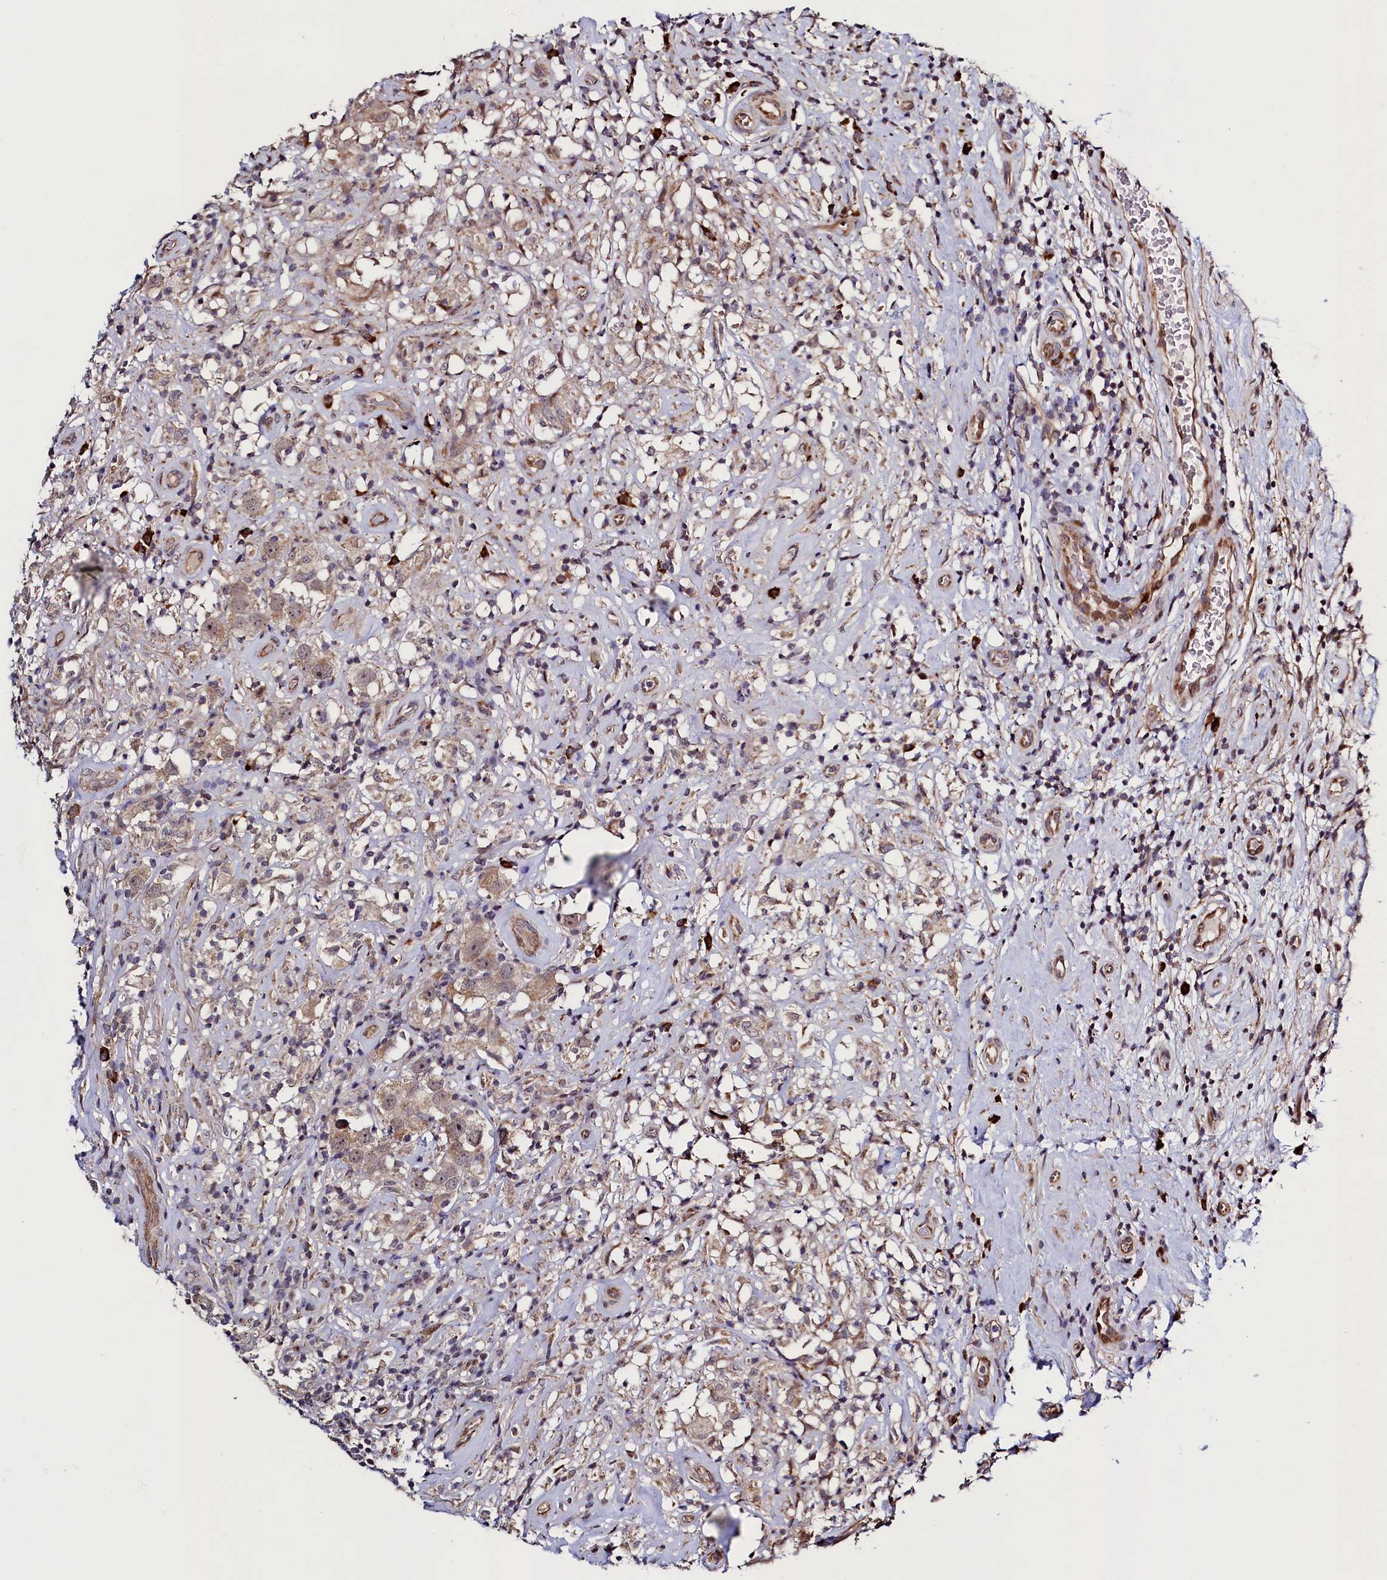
{"staining": {"intensity": "moderate", "quantity": ">75%", "location": "cytoplasmic/membranous,nuclear"}, "tissue": "testis cancer", "cell_type": "Tumor cells", "image_type": "cancer", "snomed": [{"axis": "morphology", "description": "Seminoma, NOS"}, {"axis": "topography", "description": "Testis"}], "caption": "A medium amount of moderate cytoplasmic/membranous and nuclear expression is appreciated in approximately >75% of tumor cells in testis seminoma tissue. Nuclei are stained in blue.", "gene": "RBFA", "patient": {"sex": "male", "age": 49}}